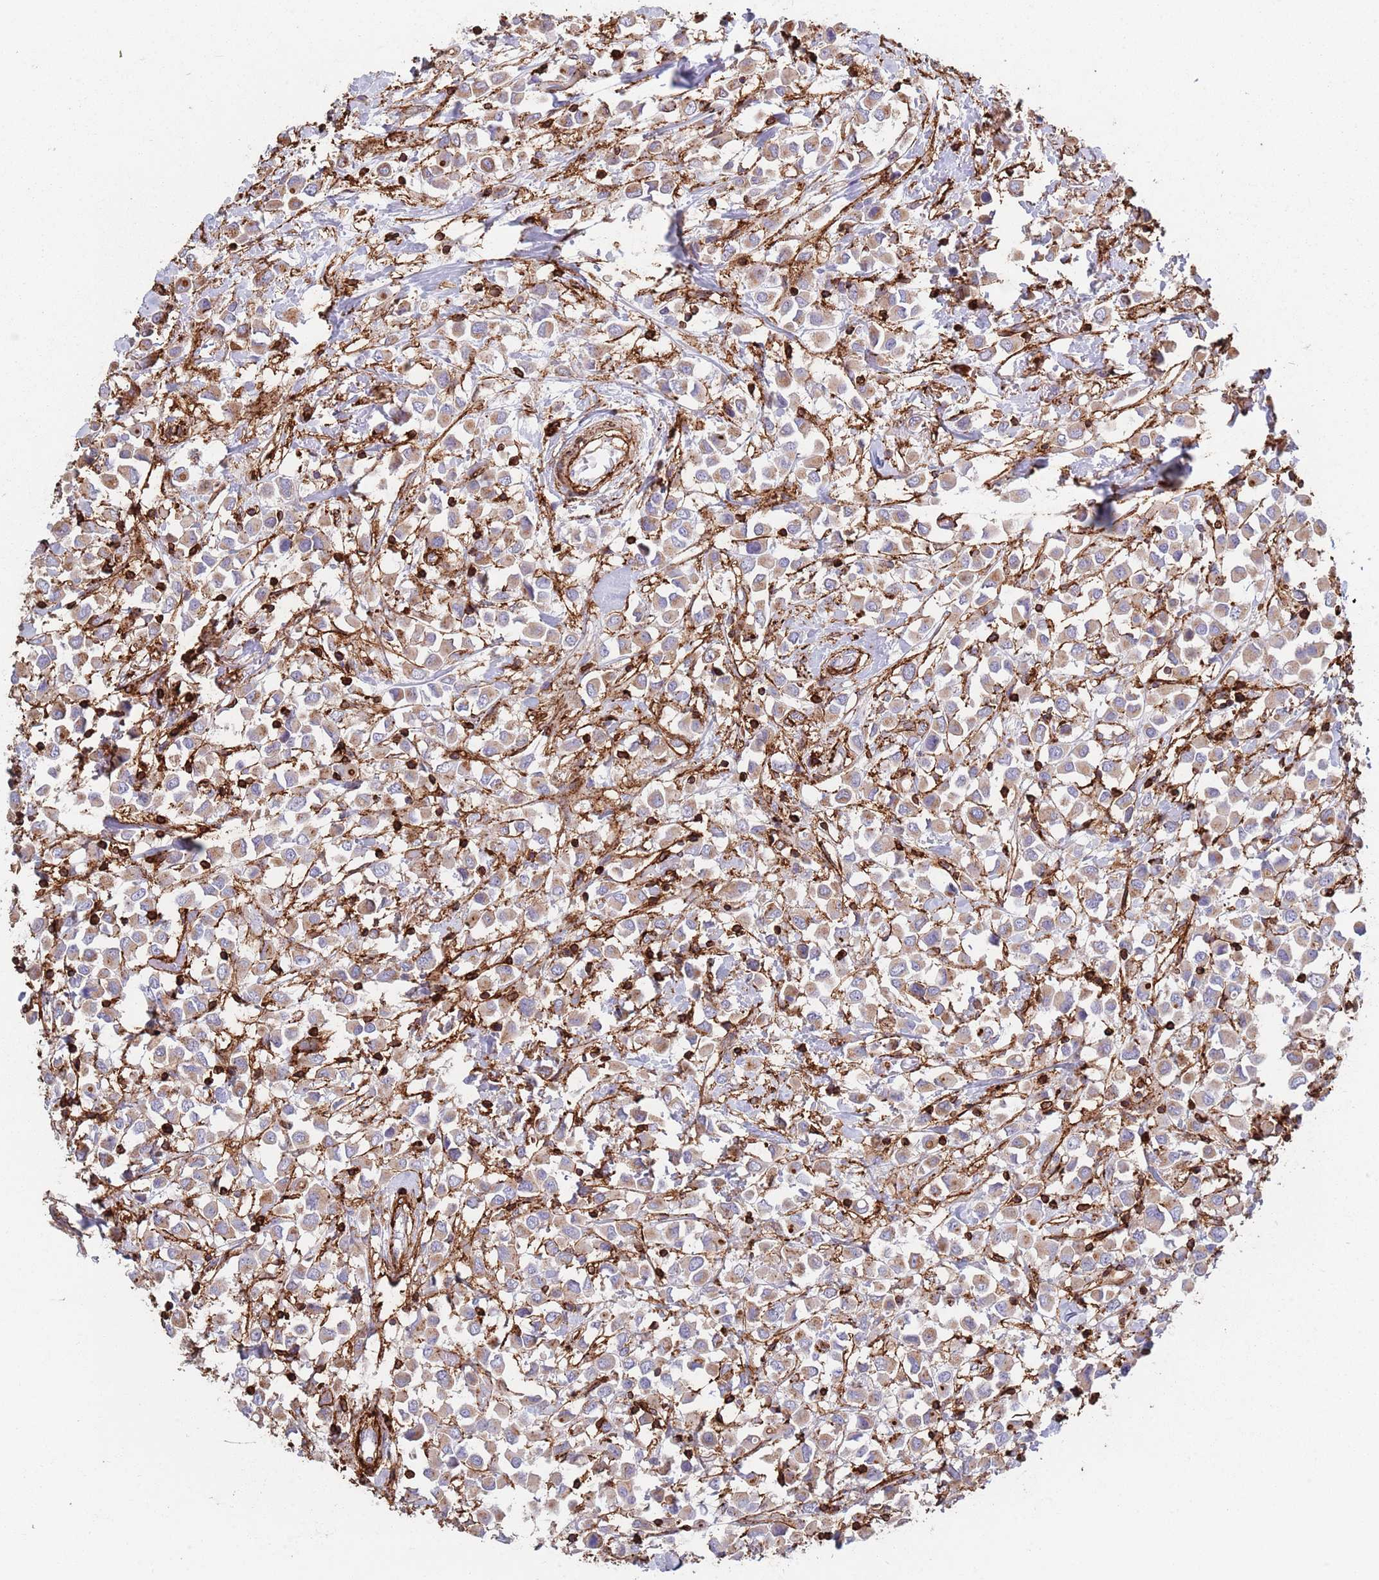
{"staining": {"intensity": "weak", "quantity": ">75%", "location": "cytoplasmic/membranous"}, "tissue": "breast cancer", "cell_type": "Tumor cells", "image_type": "cancer", "snomed": [{"axis": "morphology", "description": "Duct carcinoma"}, {"axis": "topography", "description": "Breast"}], "caption": "Immunohistochemical staining of human breast cancer shows low levels of weak cytoplasmic/membranous protein positivity in about >75% of tumor cells.", "gene": "RNF144A", "patient": {"sex": "female", "age": 61}}